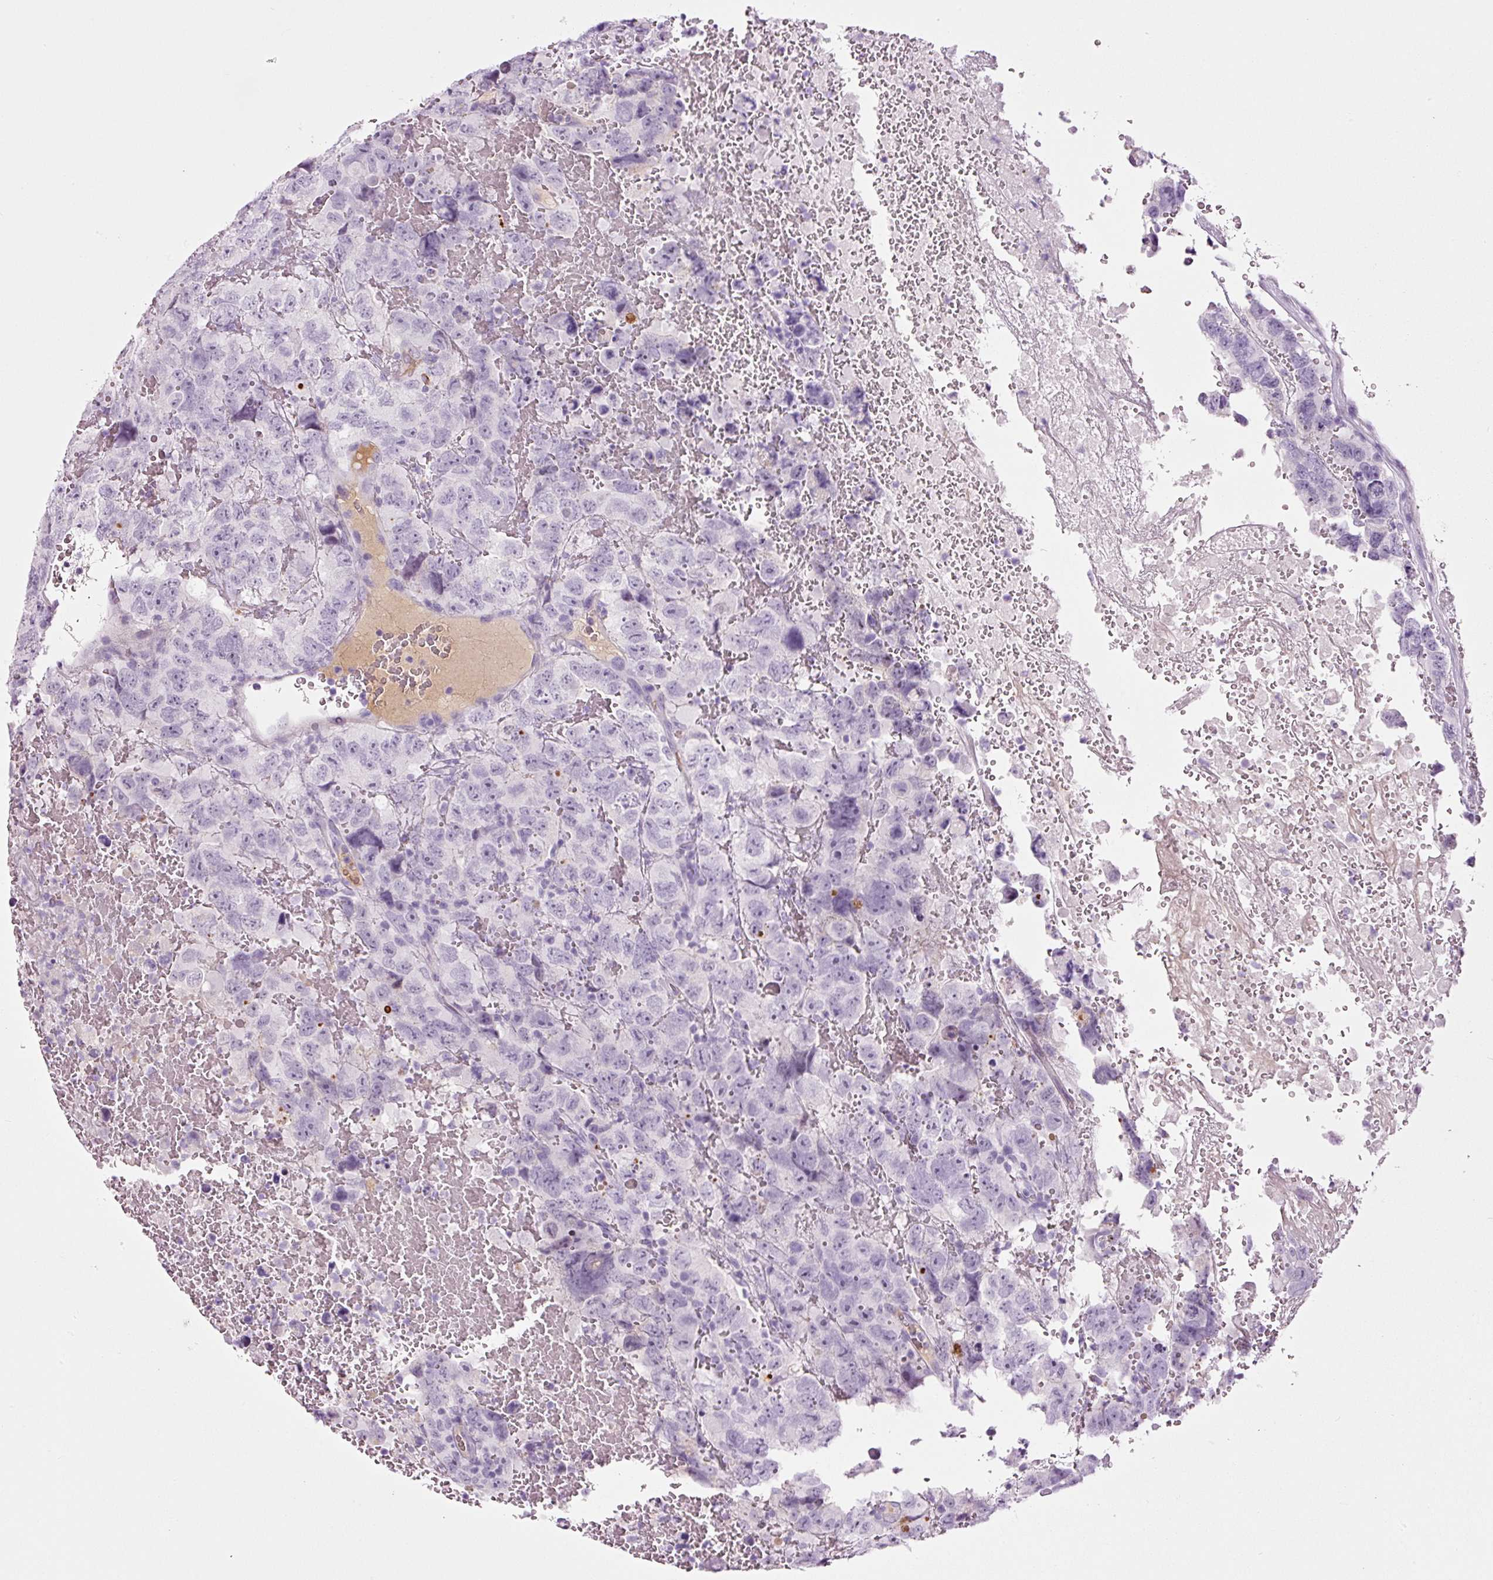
{"staining": {"intensity": "negative", "quantity": "none", "location": "none"}, "tissue": "testis cancer", "cell_type": "Tumor cells", "image_type": "cancer", "snomed": [{"axis": "morphology", "description": "Carcinoma, Embryonal, NOS"}, {"axis": "topography", "description": "Testis"}], "caption": "DAB (3,3'-diaminobenzidine) immunohistochemical staining of human testis cancer reveals no significant expression in tumor cells.", "gene": "KLF1", "patient": {"sex": "male", "age": 45}}